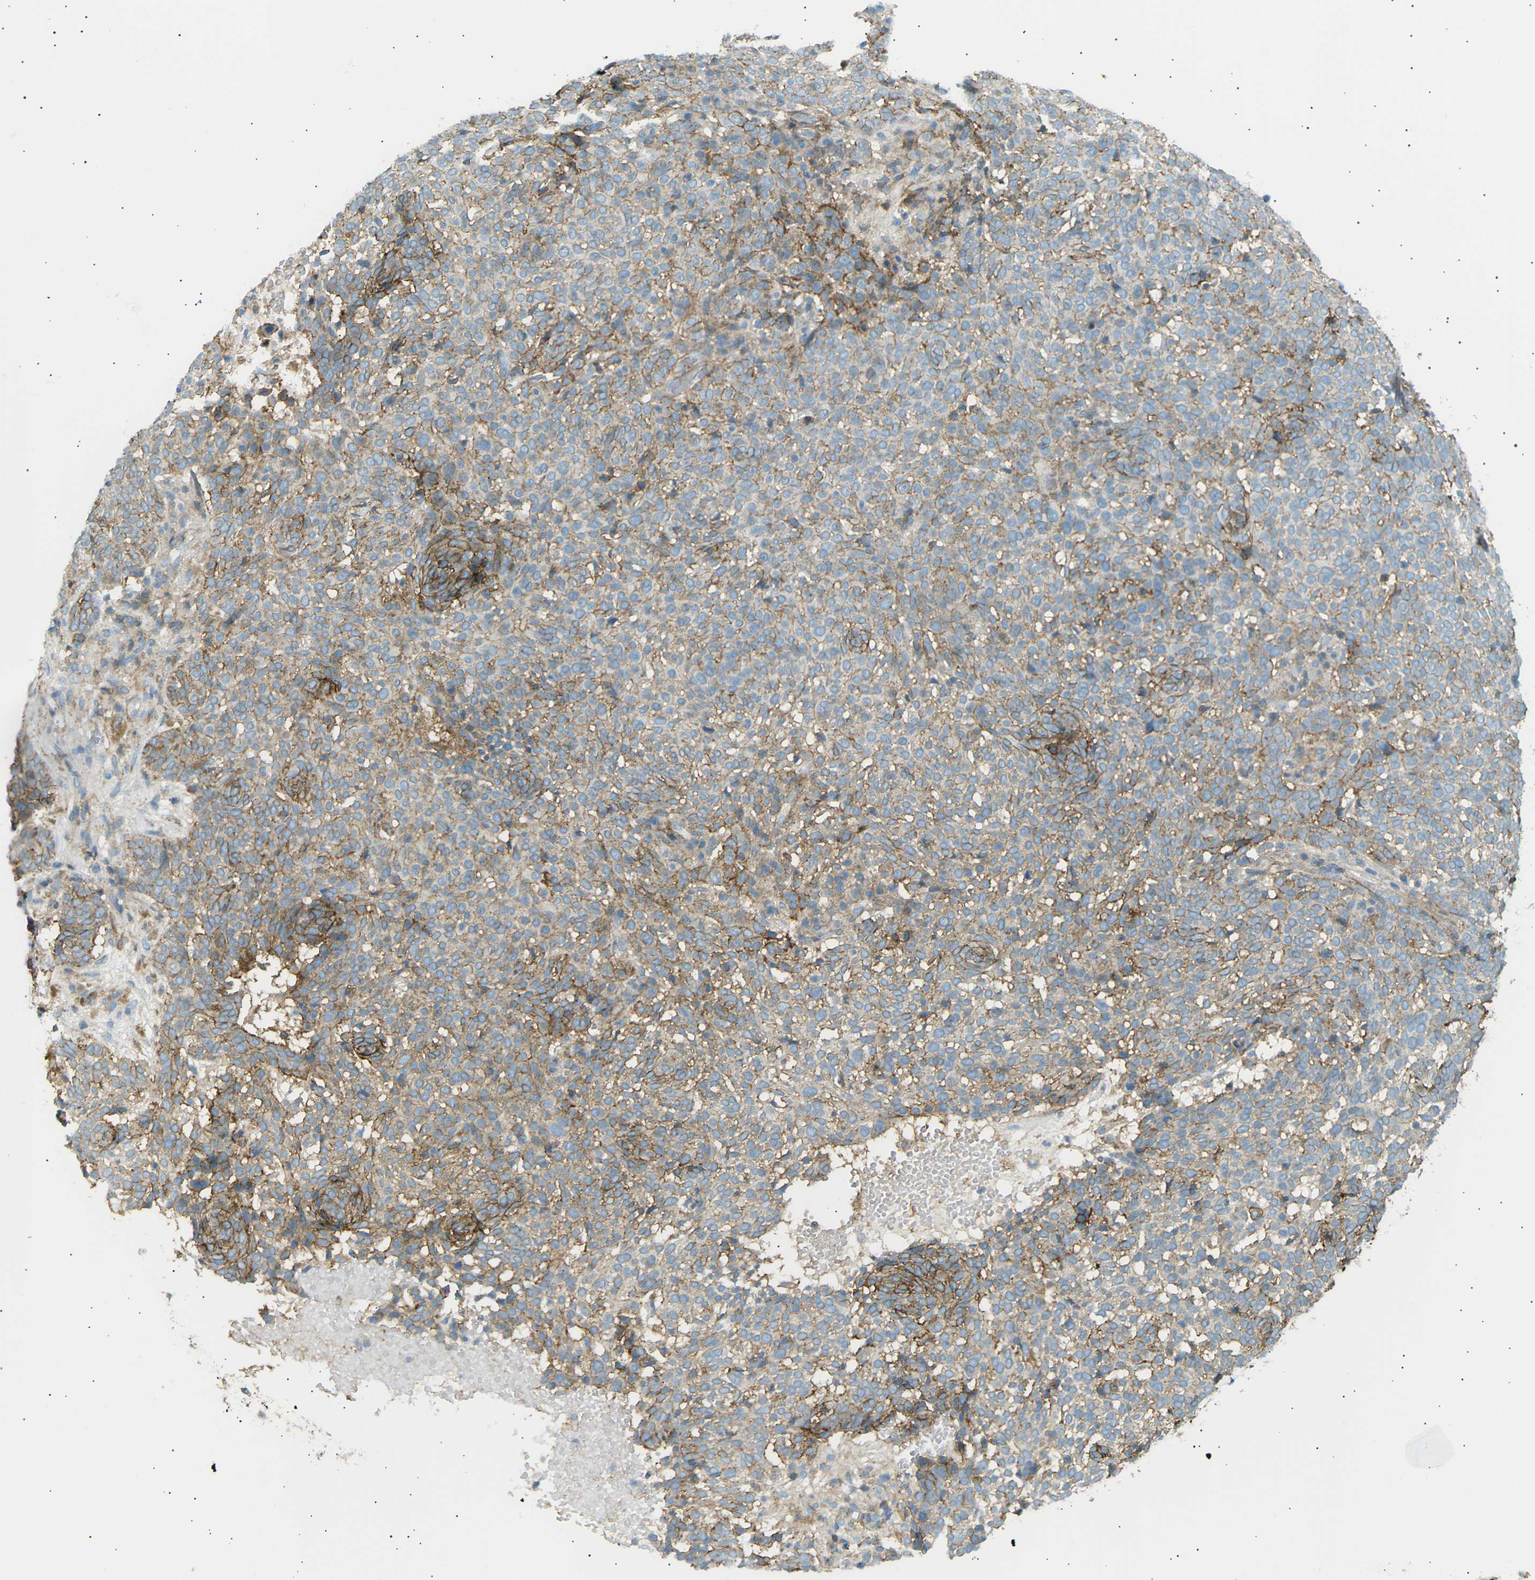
{"staining": {"intensity": "moderate", "quantity": "25%-75%", "location": "cytoplasmic/membranous"}, "tissue": "skin cancer", "cell_type": "Tumor cells", "image_type": "cancer", "snomed": [{"axis": "morphology", "description": "Basal cell carcinoma"}, {"axis": "topography", "description": "Skin"}], "caption": "This is a histology image of IHC staining of skin cancer (basal cell carcinoma), which shows moderate staining in the cytoplasmic/membranous of tumor cells.", "gene": "ATP2B4", "patient": {"sex": "male", "age": 85}}